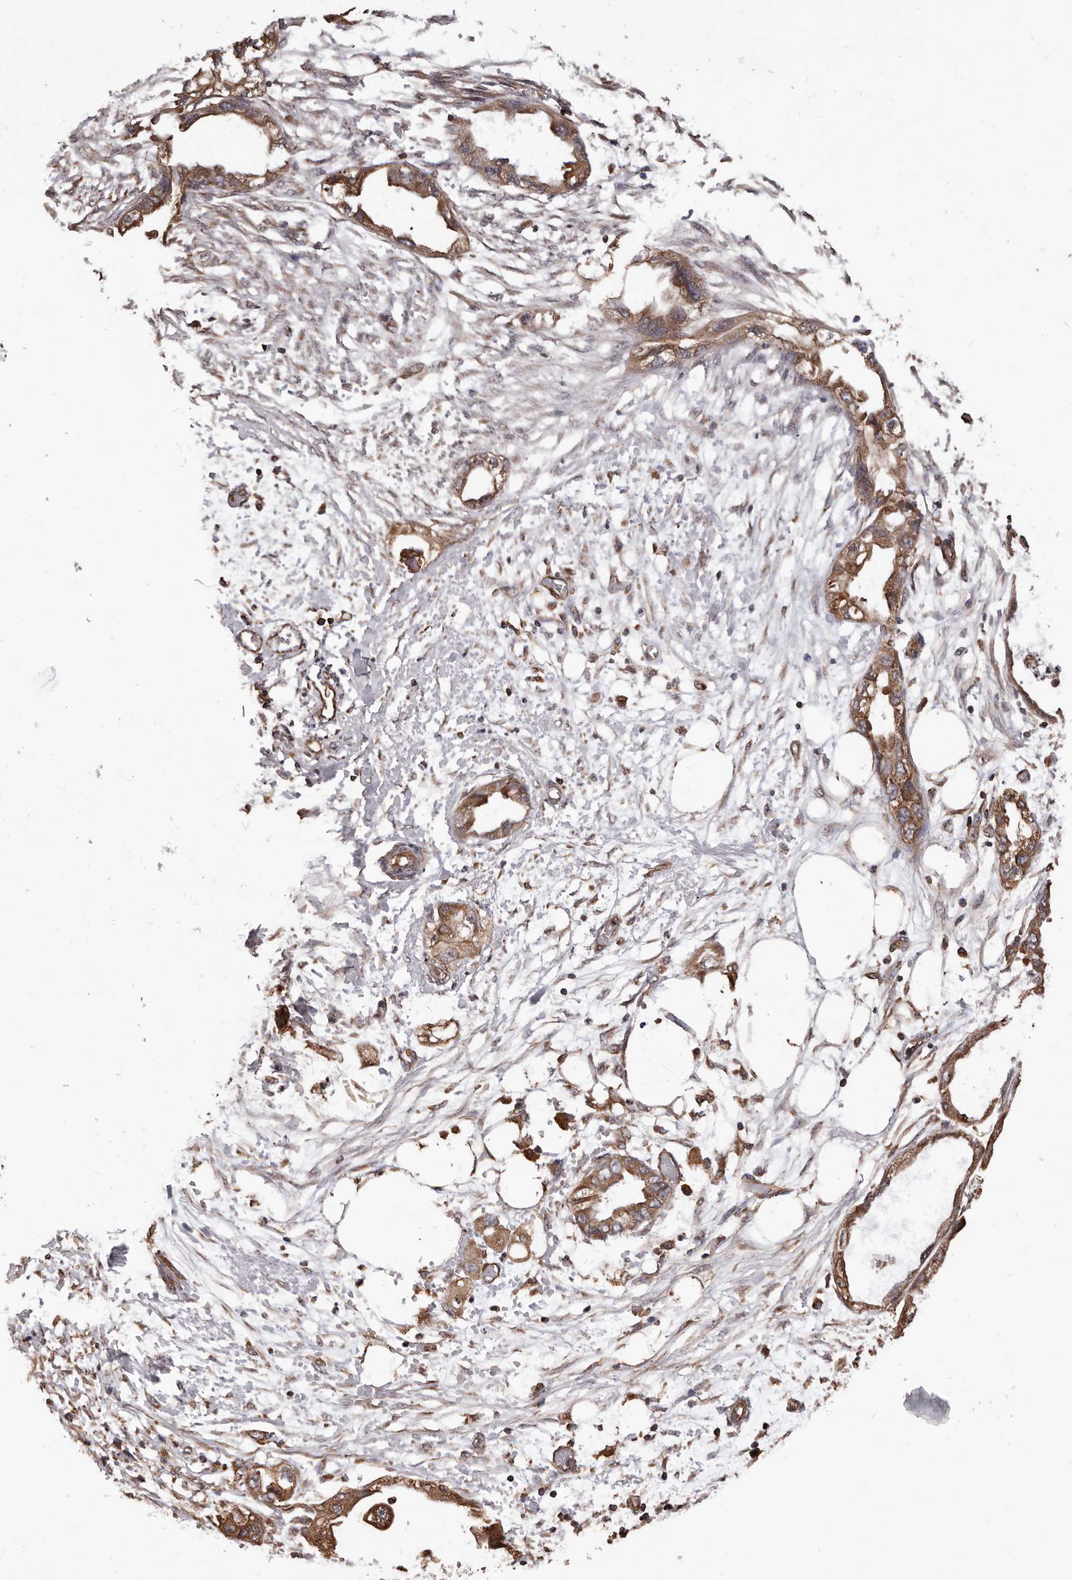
{"staining": {"intensity": "moderate", "quantity": ">75%", "location": "cytoplasmic/membranous"}, "tissue": "endometrial cancer", "cell_type": "Tumor cells", "image_type": "cancer", "snomed": [{"axis": "morphology", "description": "Adenocarcinoma, NOS"}, {"axis": "morphology", "description": "Adenocarcinoma, metastatic, NOS"}, {"axis": "topography", "description": "Adipose tissue"}, {"axis": "topography", "description": "Endometrium"}], "caption": "This photomicrograph reveals immunohistochemistry staining of endometrial cancer (metastatic adenocarcinoma), with medium moderate cytoplasmic/membranous expression in approximately >75% of tumor cells.", "gene": "CEP104", "patient": {"sex": "female", "age": 67}}